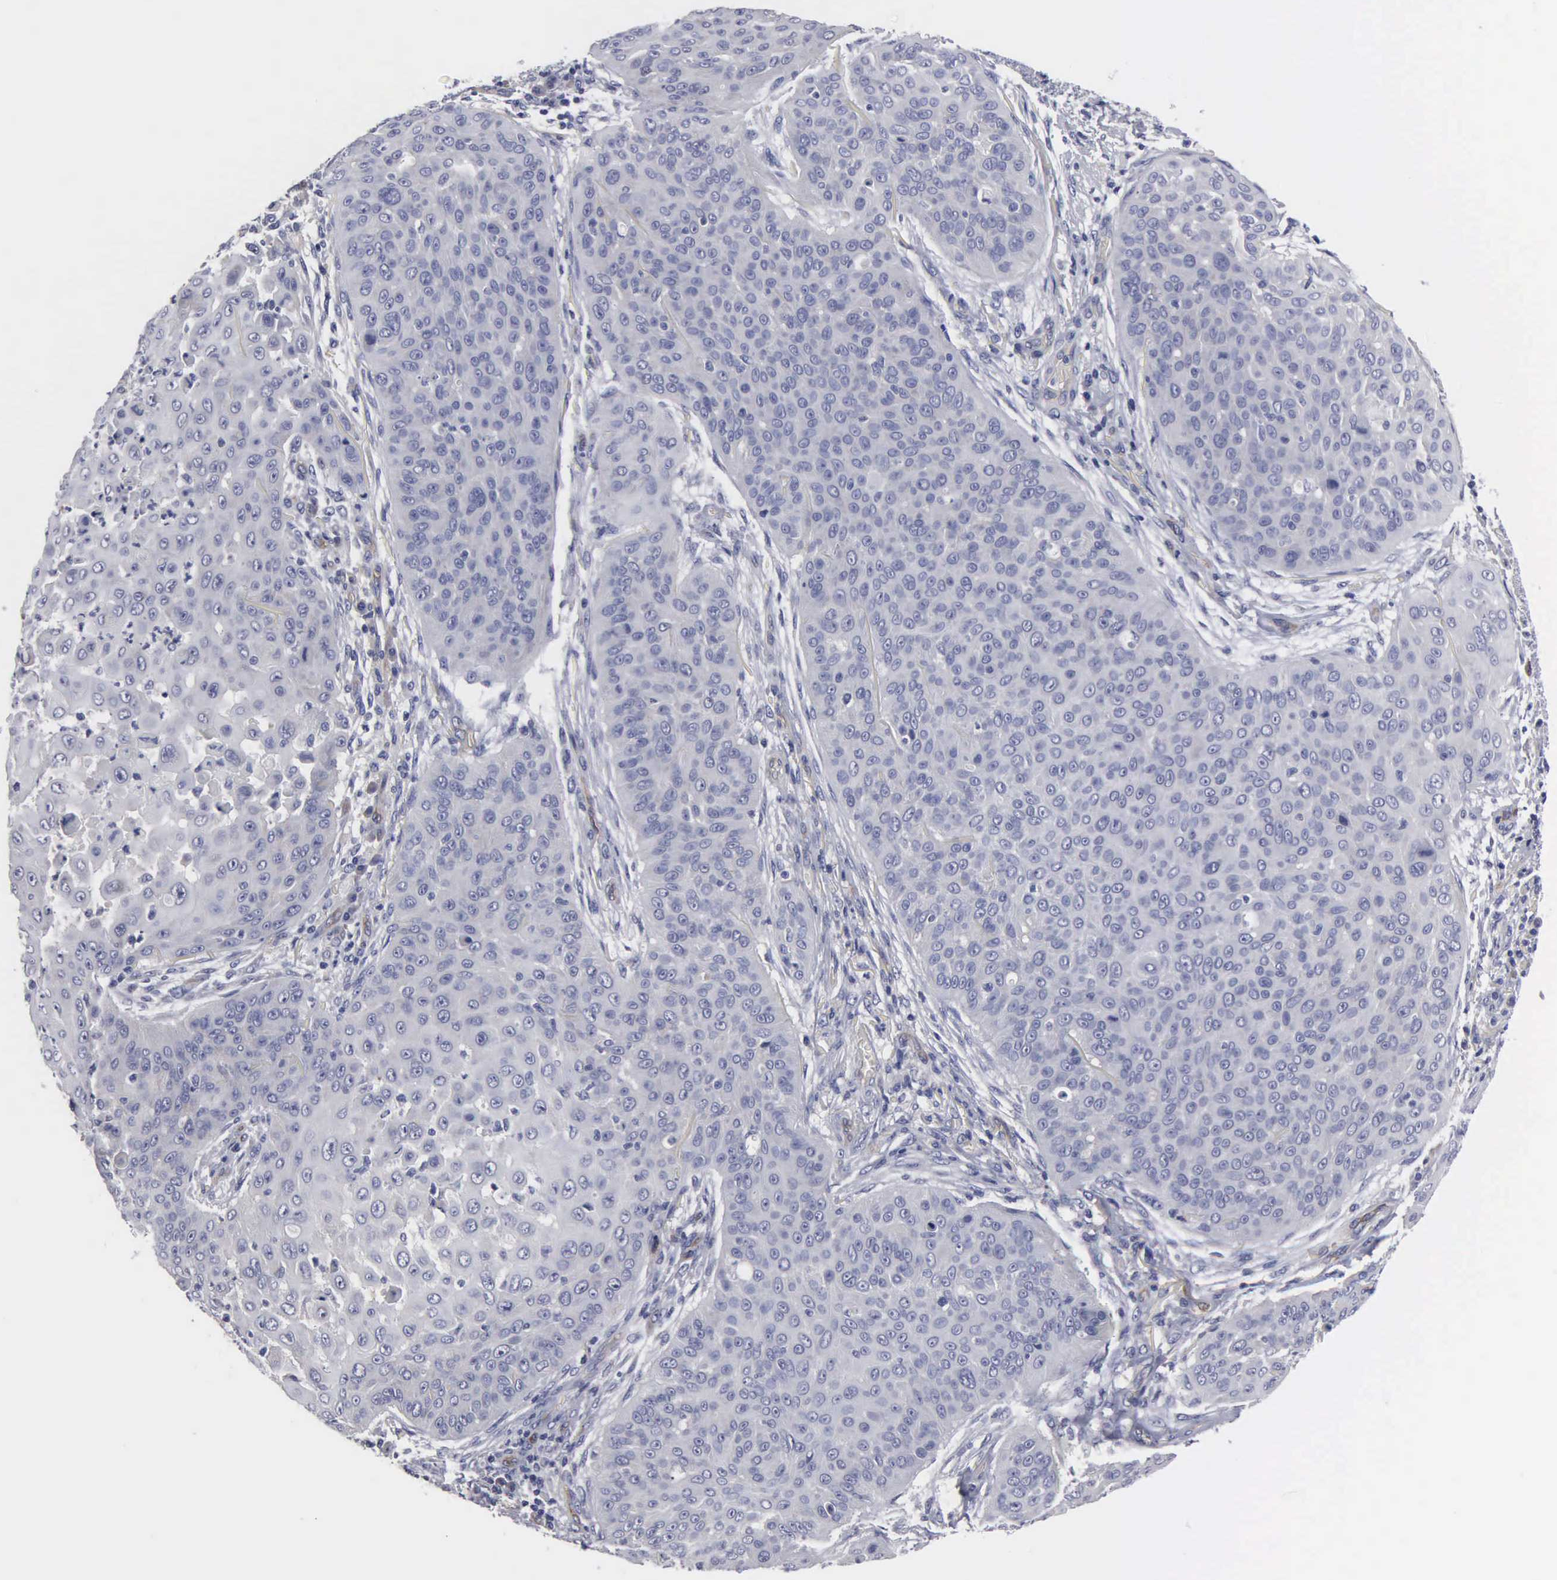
{"staining": {"intensity": "negative", "quantity": "none", "location": "none"}, "tissue": "skin cancer", "cell_type": "Tumor cells", "image_type": "cancer", "snomed": [{"axis": "morphology", "description": "Squamous cell carcinoma, NOS"}, {"axis": "topography", "description": "Skin"}], "caption": "The micrograph exhibits no significant positivity in tumor cells of skin squamous cell carcinoma.", "gene": "RDX", "patient": {"sex": "male", "age": 82}}